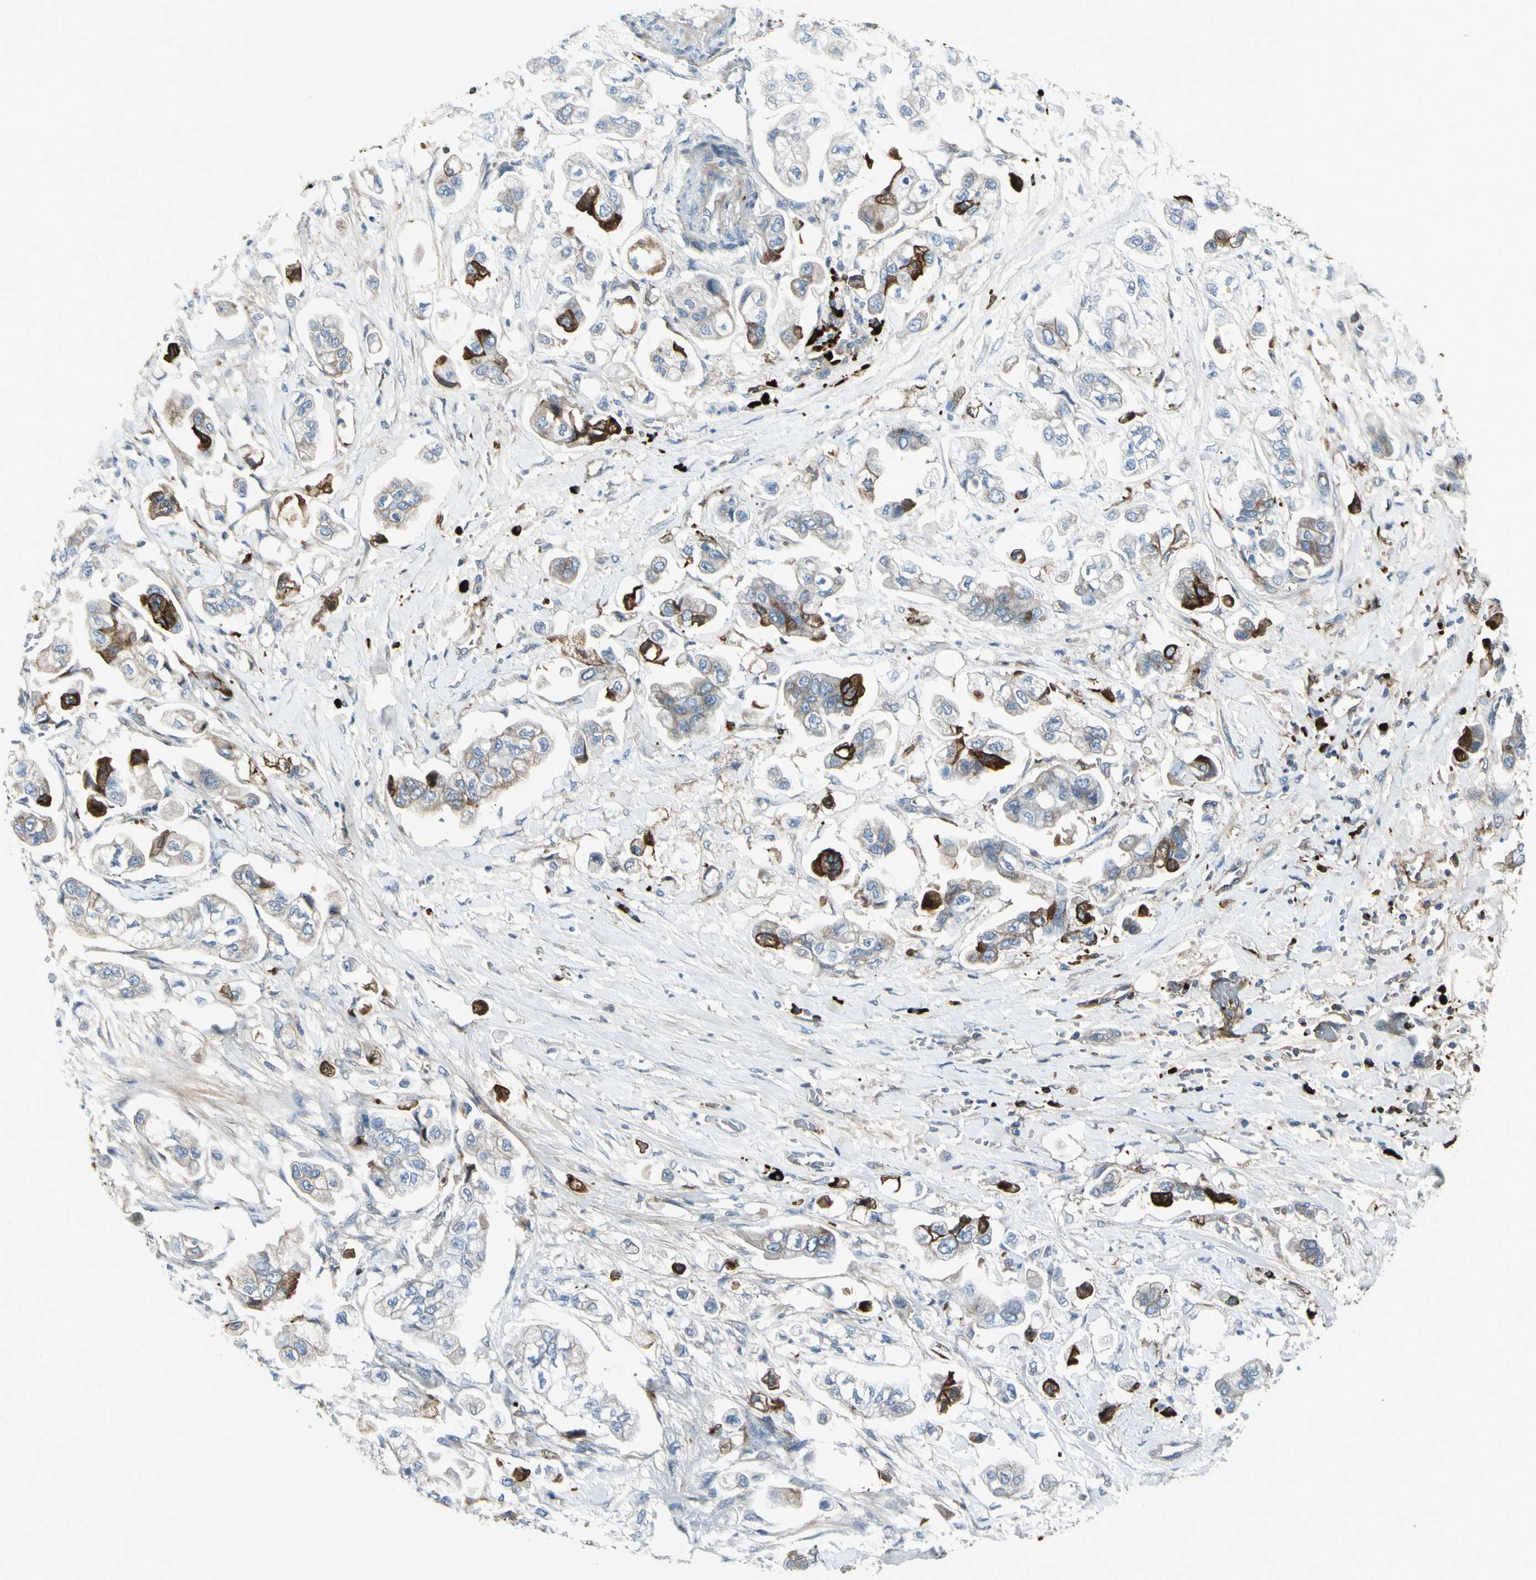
{"staining": {"intensity": "strong", "quantity": "<25%", "location": "cytoplasmic/membranous"}, "tissue": "stomach cancer", "cell_type": "Tumor cells", "image_type": "cancer", "snomed": [{"axis": "morphology", "description": "Adenocarcinoma, NOS"}, {"axis": "topography", "description": "Stomach"}], "caption": "Human stomach adenocarcinoma stained for a protein (brown) exhibits strong cytoplasmic/membranous positive positivity in approximately <25% of tumor cells.", "gene": "IGHG1", "patient": {"sex": "male", "age": 62}}